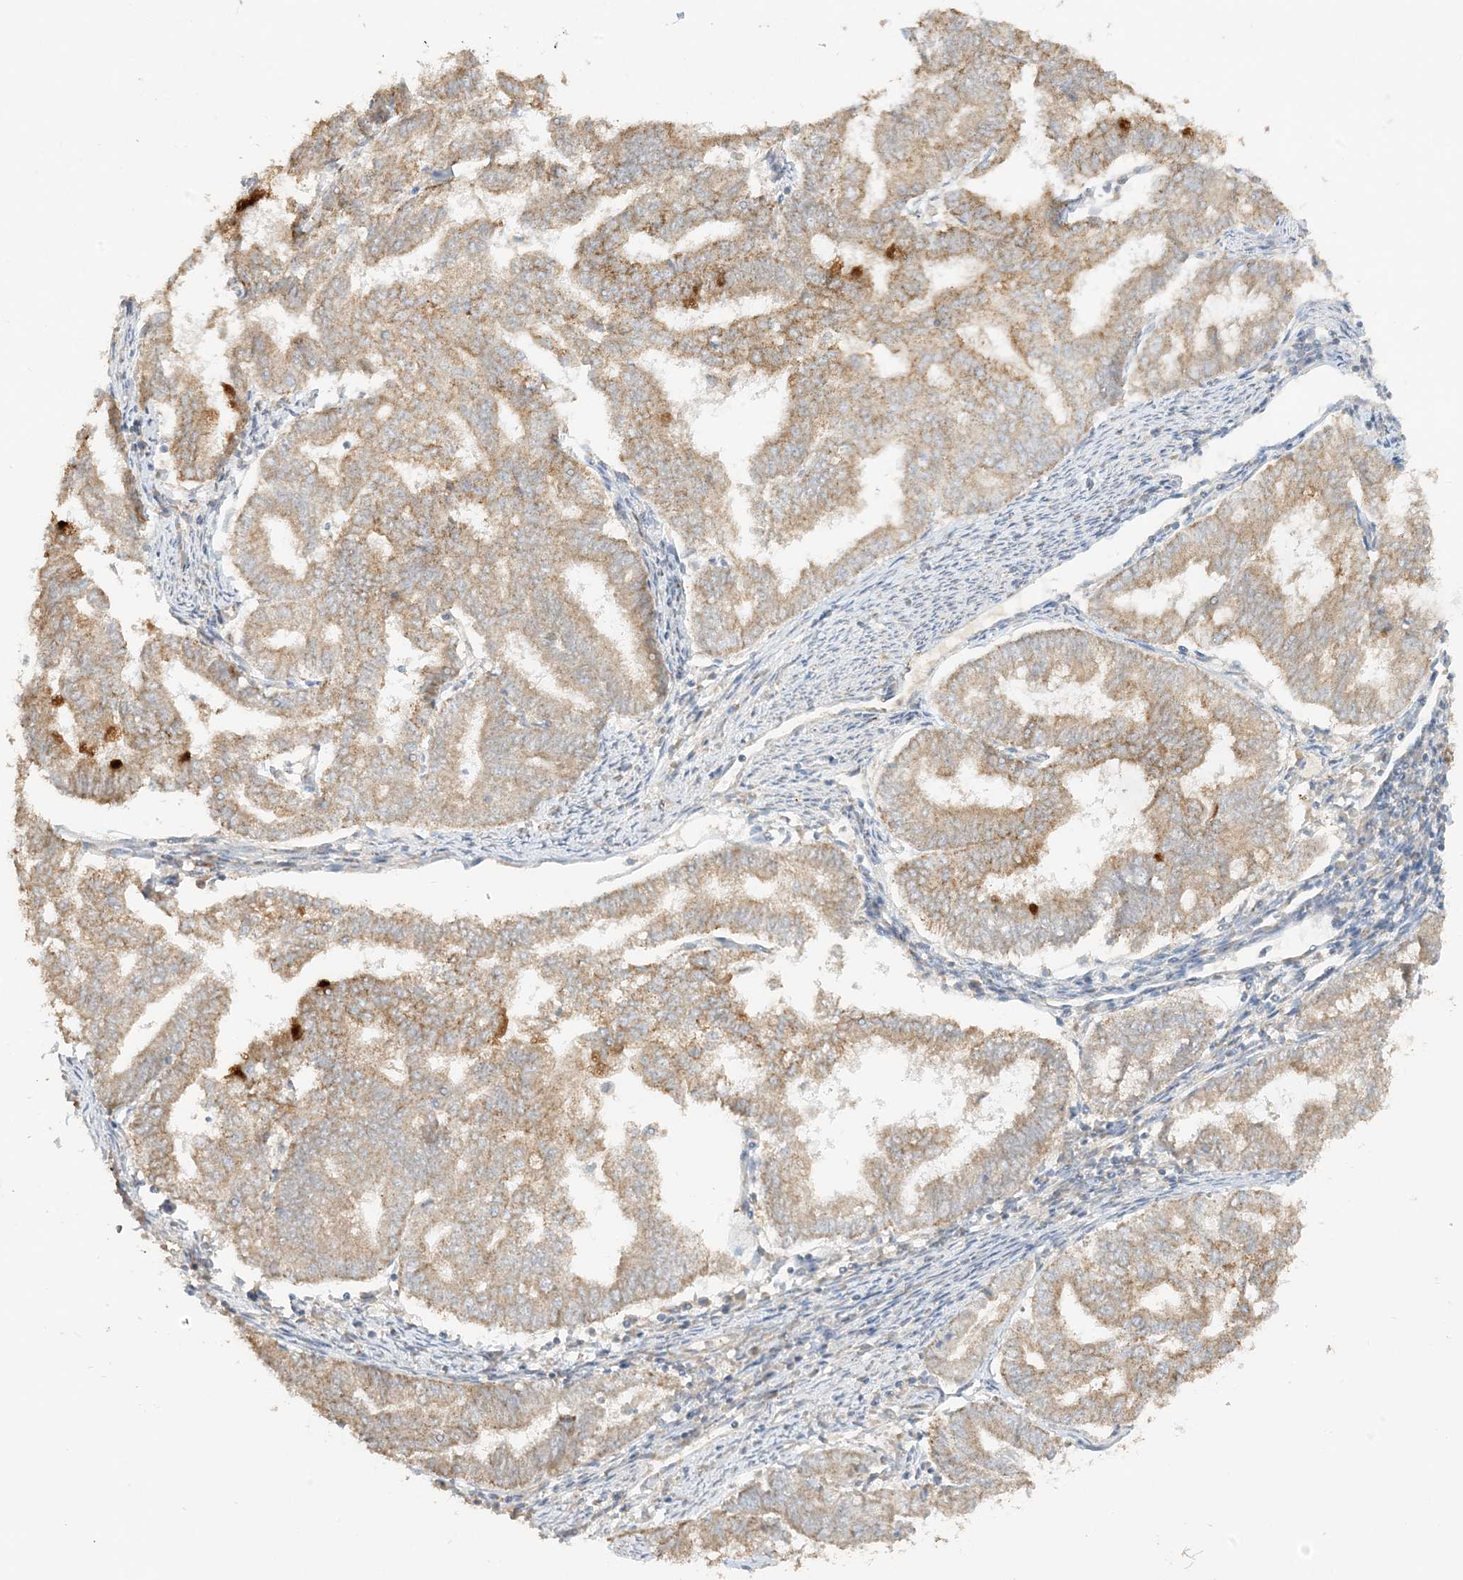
{"staining": {"intensity": "moderate", "quantity": ">75%", "location": "cytoplasmic/membranous"}, "tissue": "endometrial cancer", "cell_type": "Tumor cells", "image_type": "cancer", "snomed": [{"axis": "morphology", "description": "Adenocarcinoma, NOS"}, {"axis": "topography", "description": "Endometrium"}], "caption": "A histopathology image of endometrial adenocarcinoma stained for a protein displays moderate cytoplasmic/membranous brown staining in tumor cells. (Brightfield microscopy of DAB IHC at high magnification).", "gene": "NDUFAF3", "patient": {"sex": "female", "age": 79}}